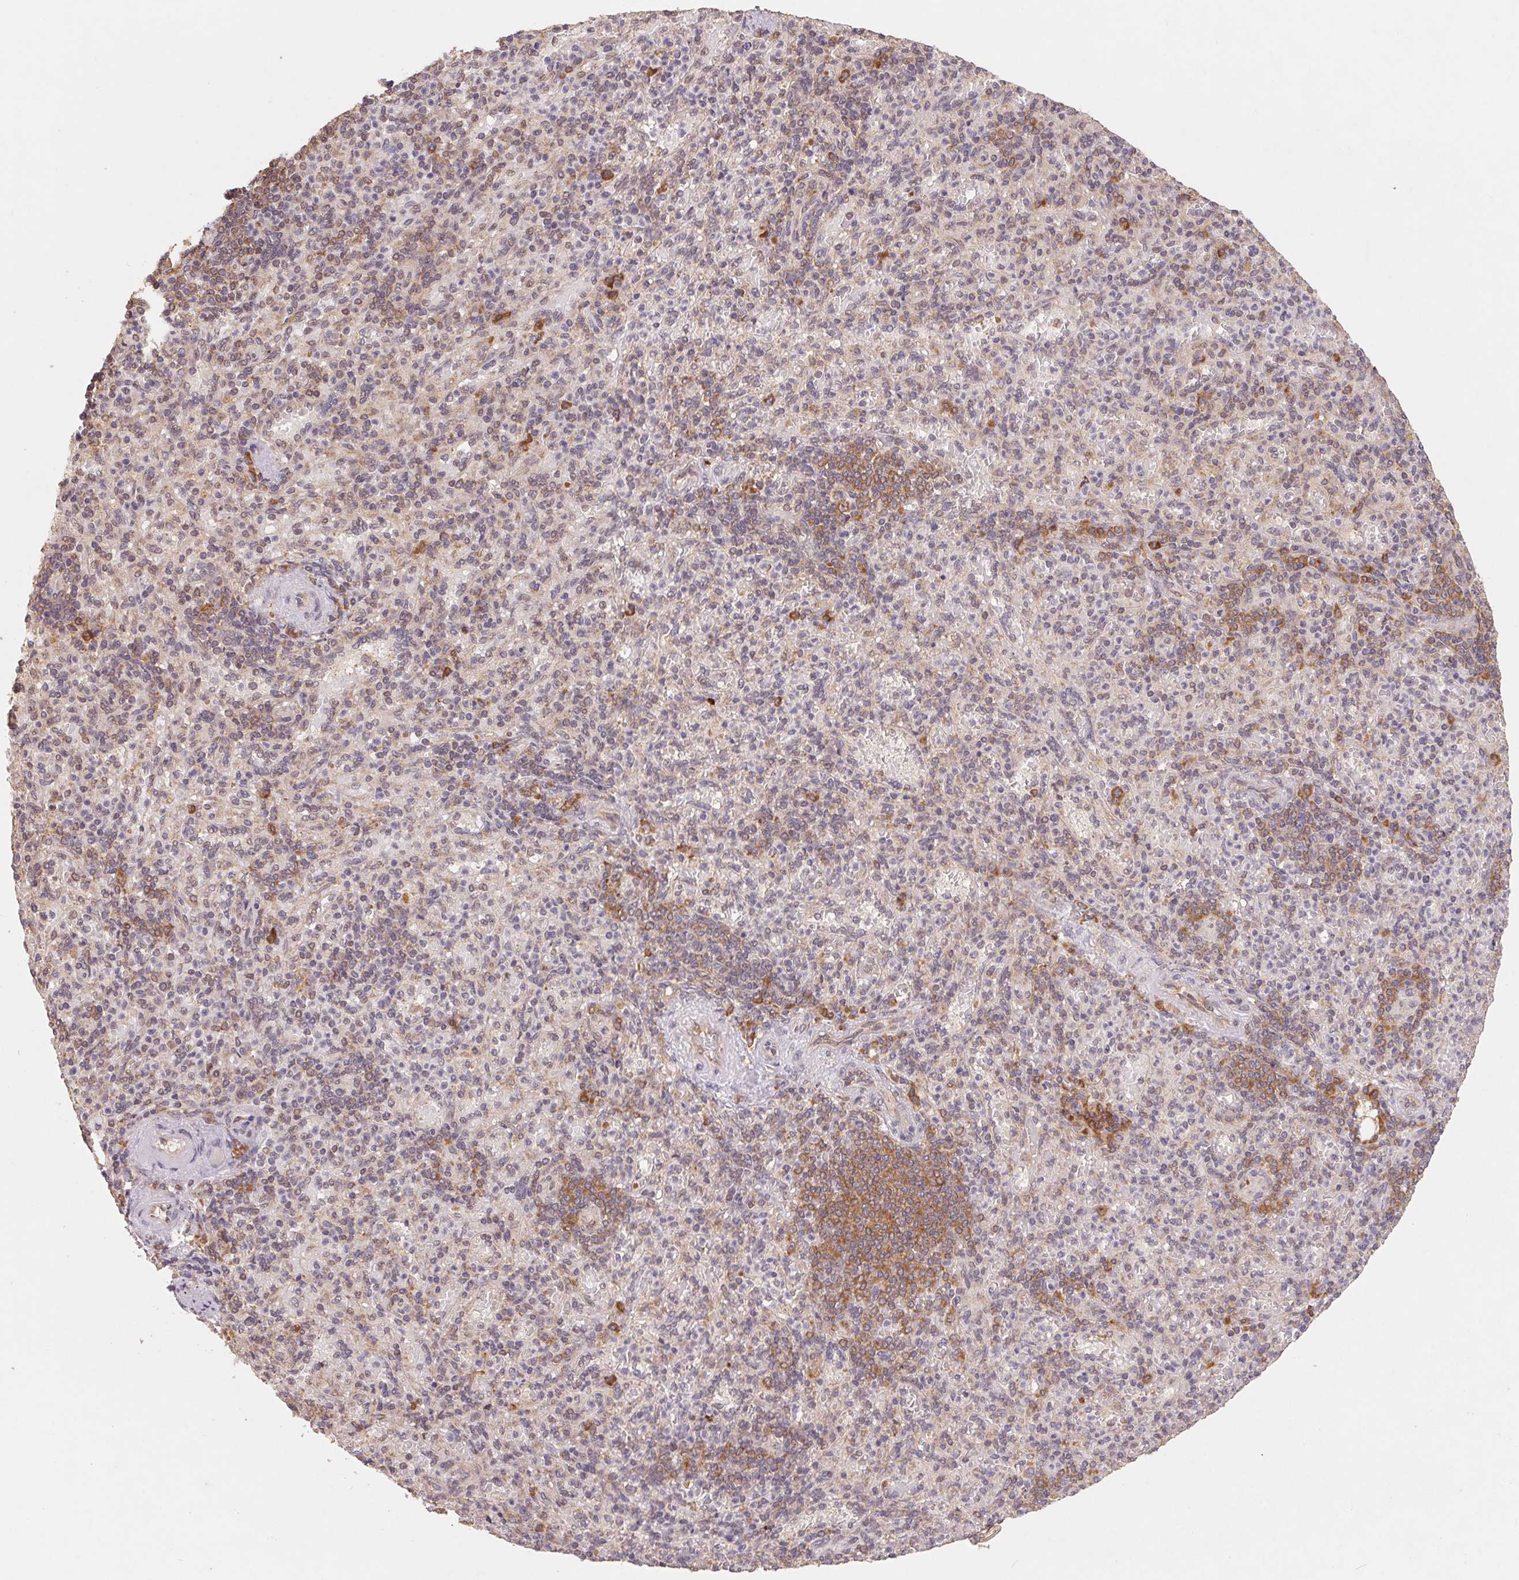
{"staining": {"intensity": "weak", "quantity": "<25%", "location": "cytoplasmic/membranous"}, "tissue": "spleen", "cell_type": "Cells in red pulp", "image_type": "normal", "snomed": [{"axis": "morphology", "description": "Normal tissue, NOS"}, {"axis": "topography", "description": "Spleen"}], "caption": "Histopathology image shows no protein positivity in cells in red pulp of normal spleen.", "gene": "RPL27A", "patient": {"sex": "female", "age": 74}}